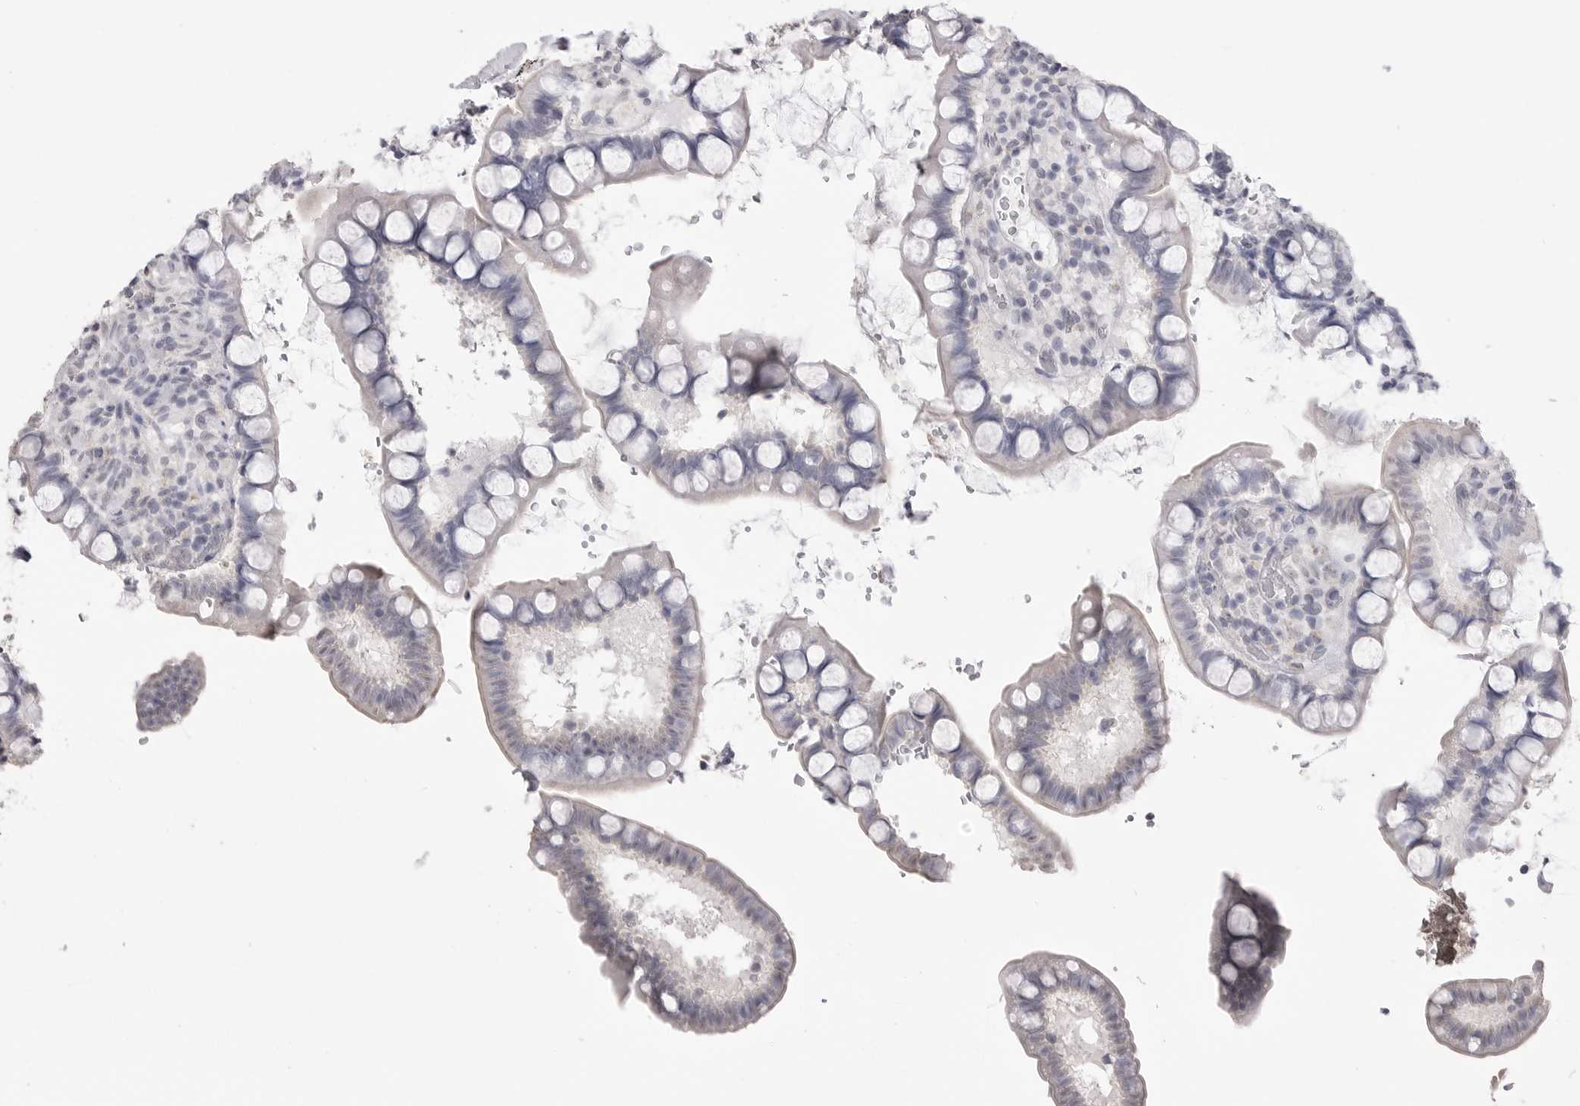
{"staining": {"intensity": "negative", "quantity": "none", "location": "none"}, "tissue": "small intestine", "cell_type": "Glandular cells", "image_type": "normal", "snomed": [{"axis": "morphology", "description": "Normal tissue, NOS"}, {"axis": "topography", "description": "Smooth muscle"}, {"axis": "topography", "description": "Small intestine"}], "caption": "This is an immunohistochemistry image of unremarkable human small intestine. There is no expression in glandular cells.", "gene": "ICAM5", "patient": {"sex": "female", "age": 84}}